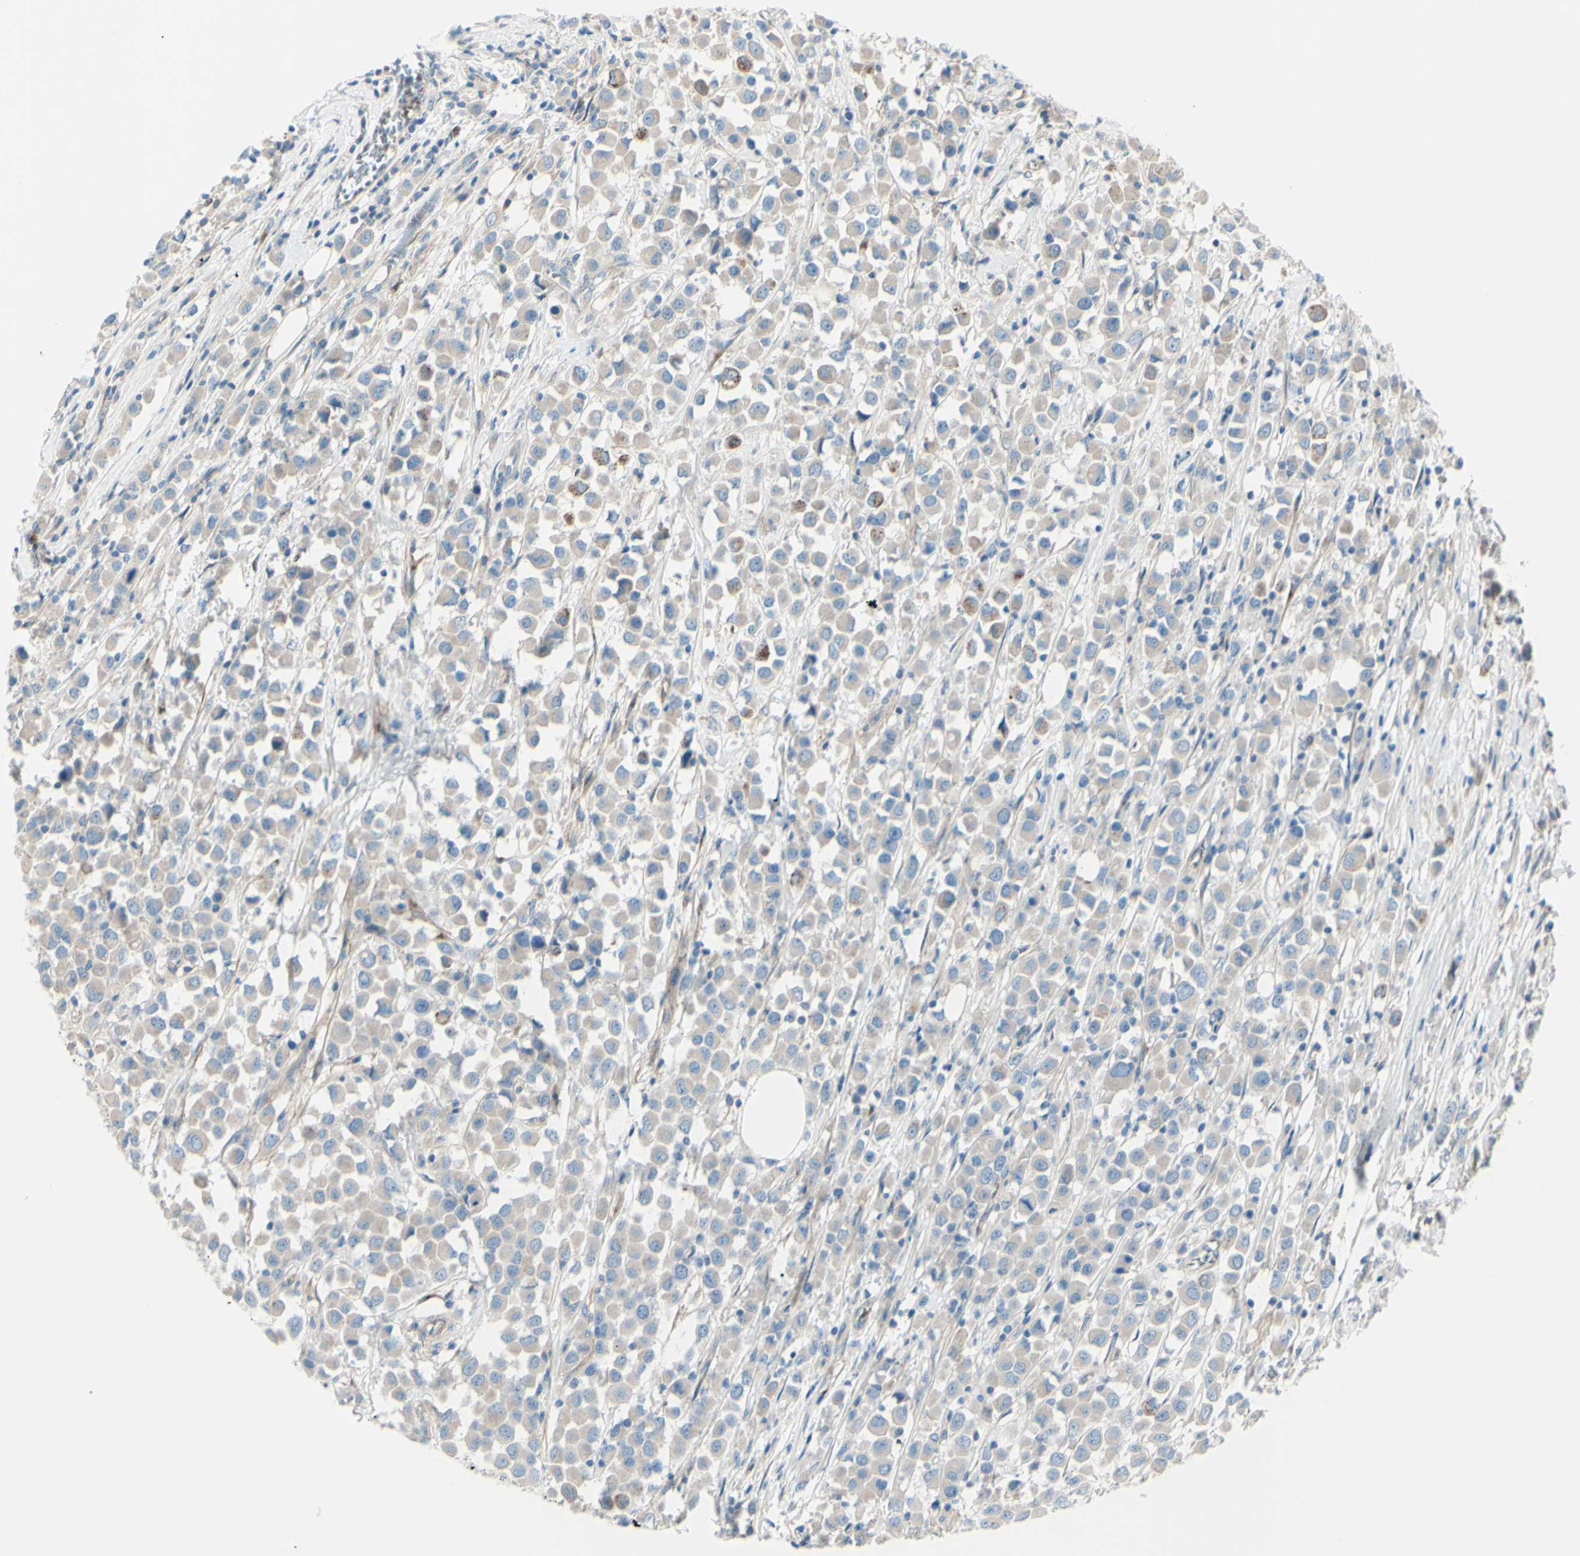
{"staining": {"intensity": "weak", "quantity": ">75%", "location": "cytoplasmic/membranous"}, "tissue": "breast cancer", "cell_type": "Tumor cells", "image_type": "cancer", "snomed": [{"axis": "morphology", "description": "Duct carcinoma"}, {"axis": "topography", "description": "Breast"}], "caption": "Breast infiltrating ductal carcinoma tissue reveals weak cytoplasmic/membranous positivity in about >75% of tumor cells Nuclei are stained in blue.", "gene": "PCDHGA2", "patient": {"sex": "female", "age": 61}}